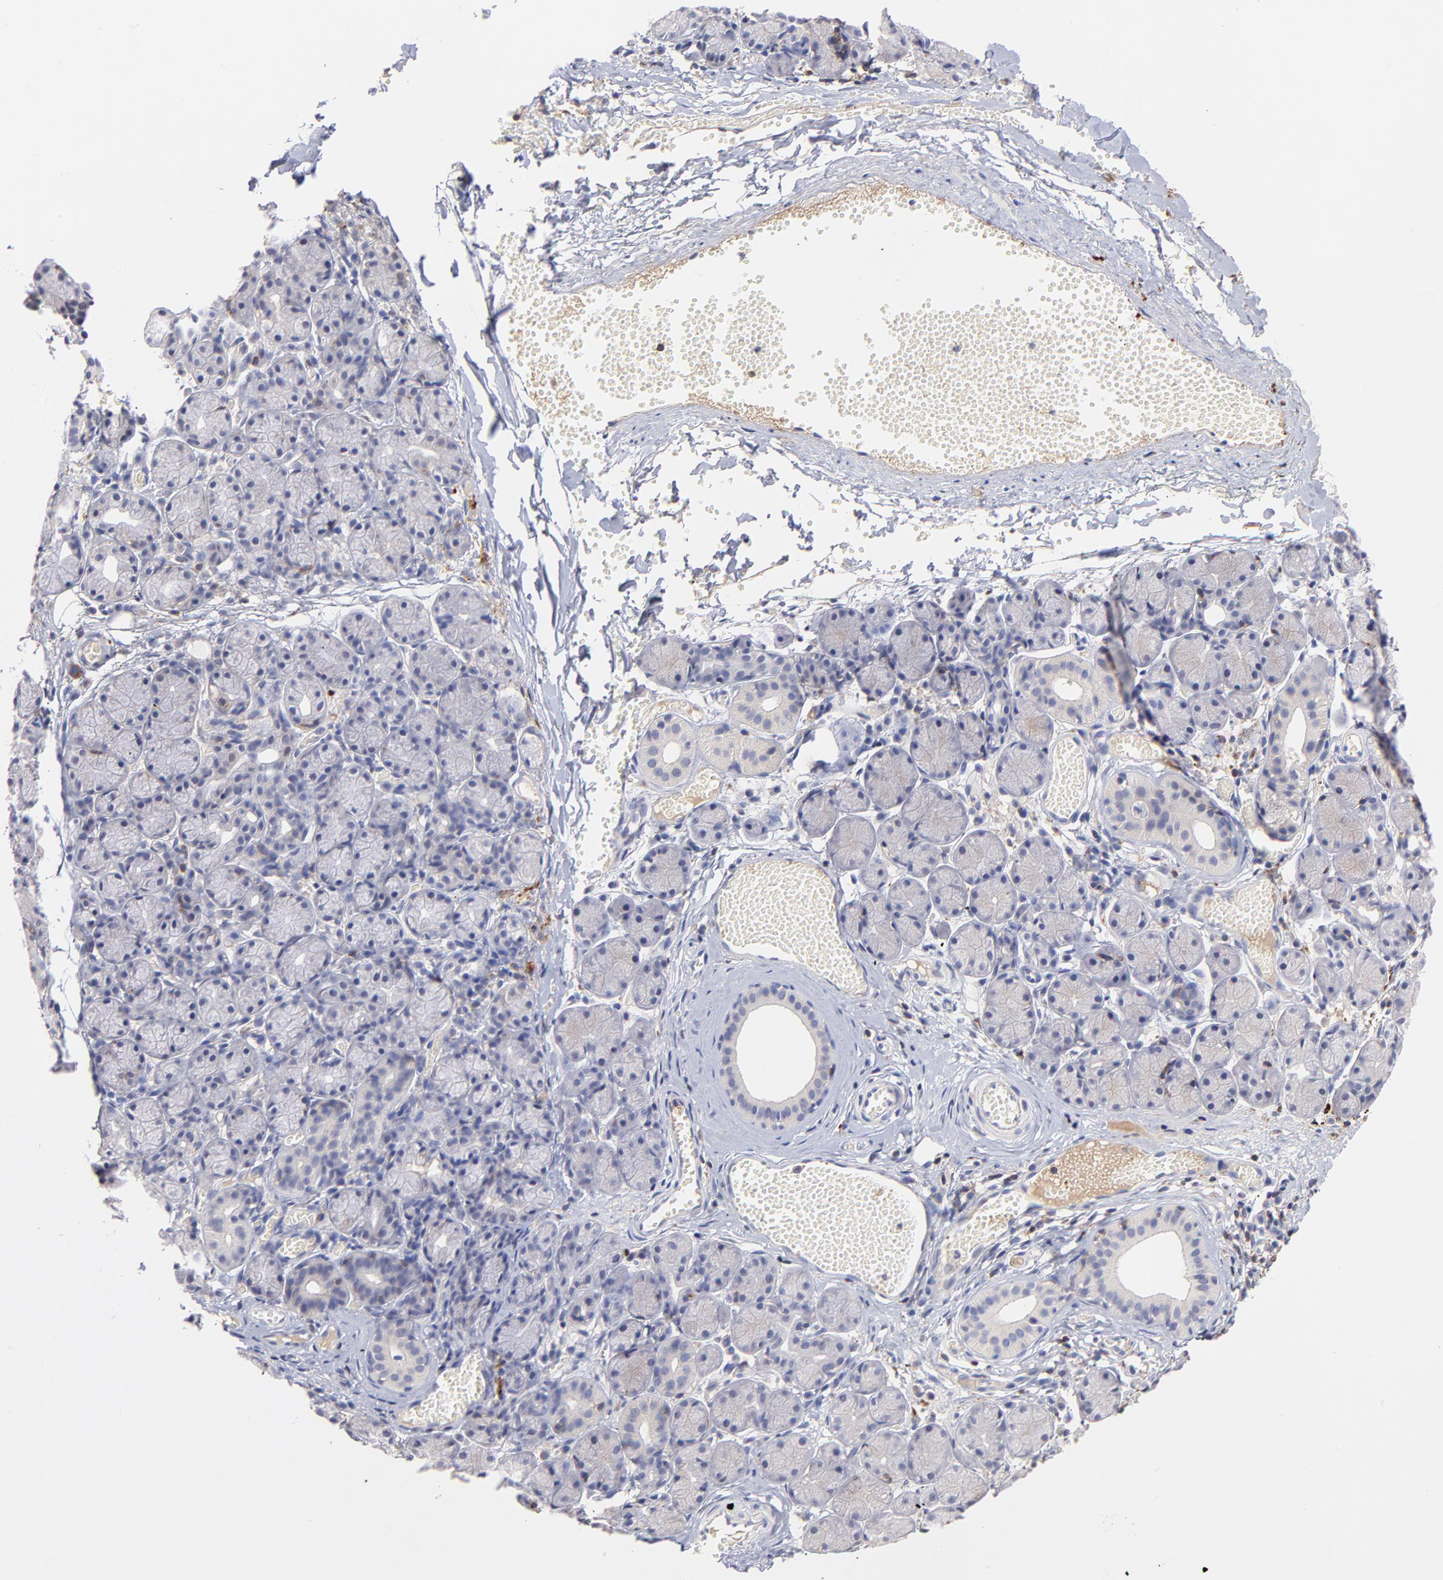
{"staining": {"intensity": "negative", "quantity": "none", "location": "none"}, "tissue": "salivary gland", "cell_type": "Glandular cells", "image_type": "normal", "snomed": [{"axis": "morphology", "description": "Normal tissue, NOS"}, {"axis": "topography", "description": "Salivary gland"}], "caption": "Unremarkable salivary gland was stained to show a protein in brown. There is no significant positivity in glandular cells. (Stains: DAB immunohistochemistry with hematoxylin counter stain, Microscopy: brightfield microscopy at high magnification).", "gene": "KREMEN2", "patient": {"sex": "female", "age": 24}}